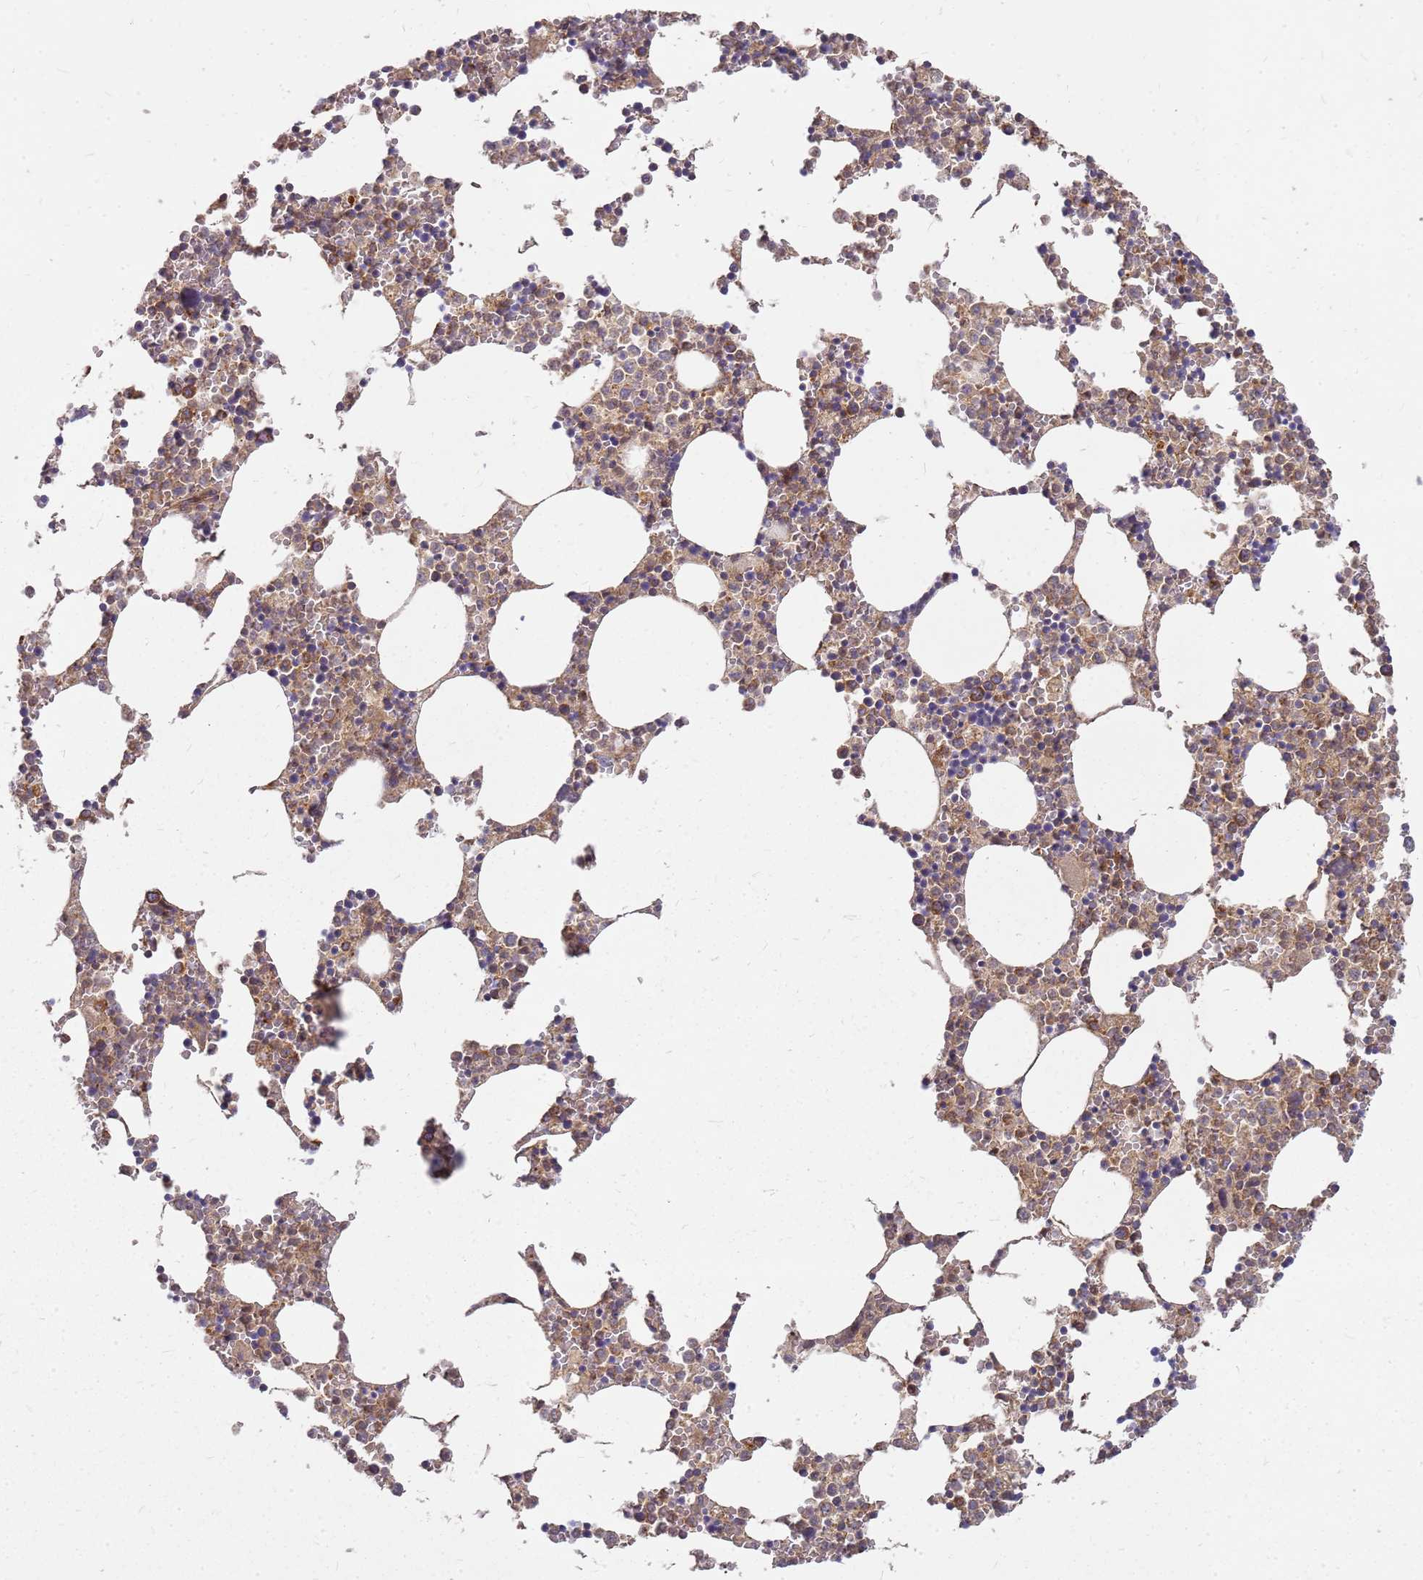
{"staining": {"intensity": "moderate", "quantity": ">75%", "location": "cytoplasmic/membranous"}, "tissue": "bone marrow", "cell_type": "Hematopoietic cells", "image_type": "normal", "snomed": [{"axis": "morphology", "description": "Normal tissue, NOS"}, {"axis": "topography", "description": "Bone marrow"}], "caption": "The histopathology image exhibits staining of benign bone marrow, revealing moderate cytoplasmic/membranous protein staining (brown color) within hematopoietic cells.", "gene": "CCDC159", "patient": {"sex": "female", "age": 64}}